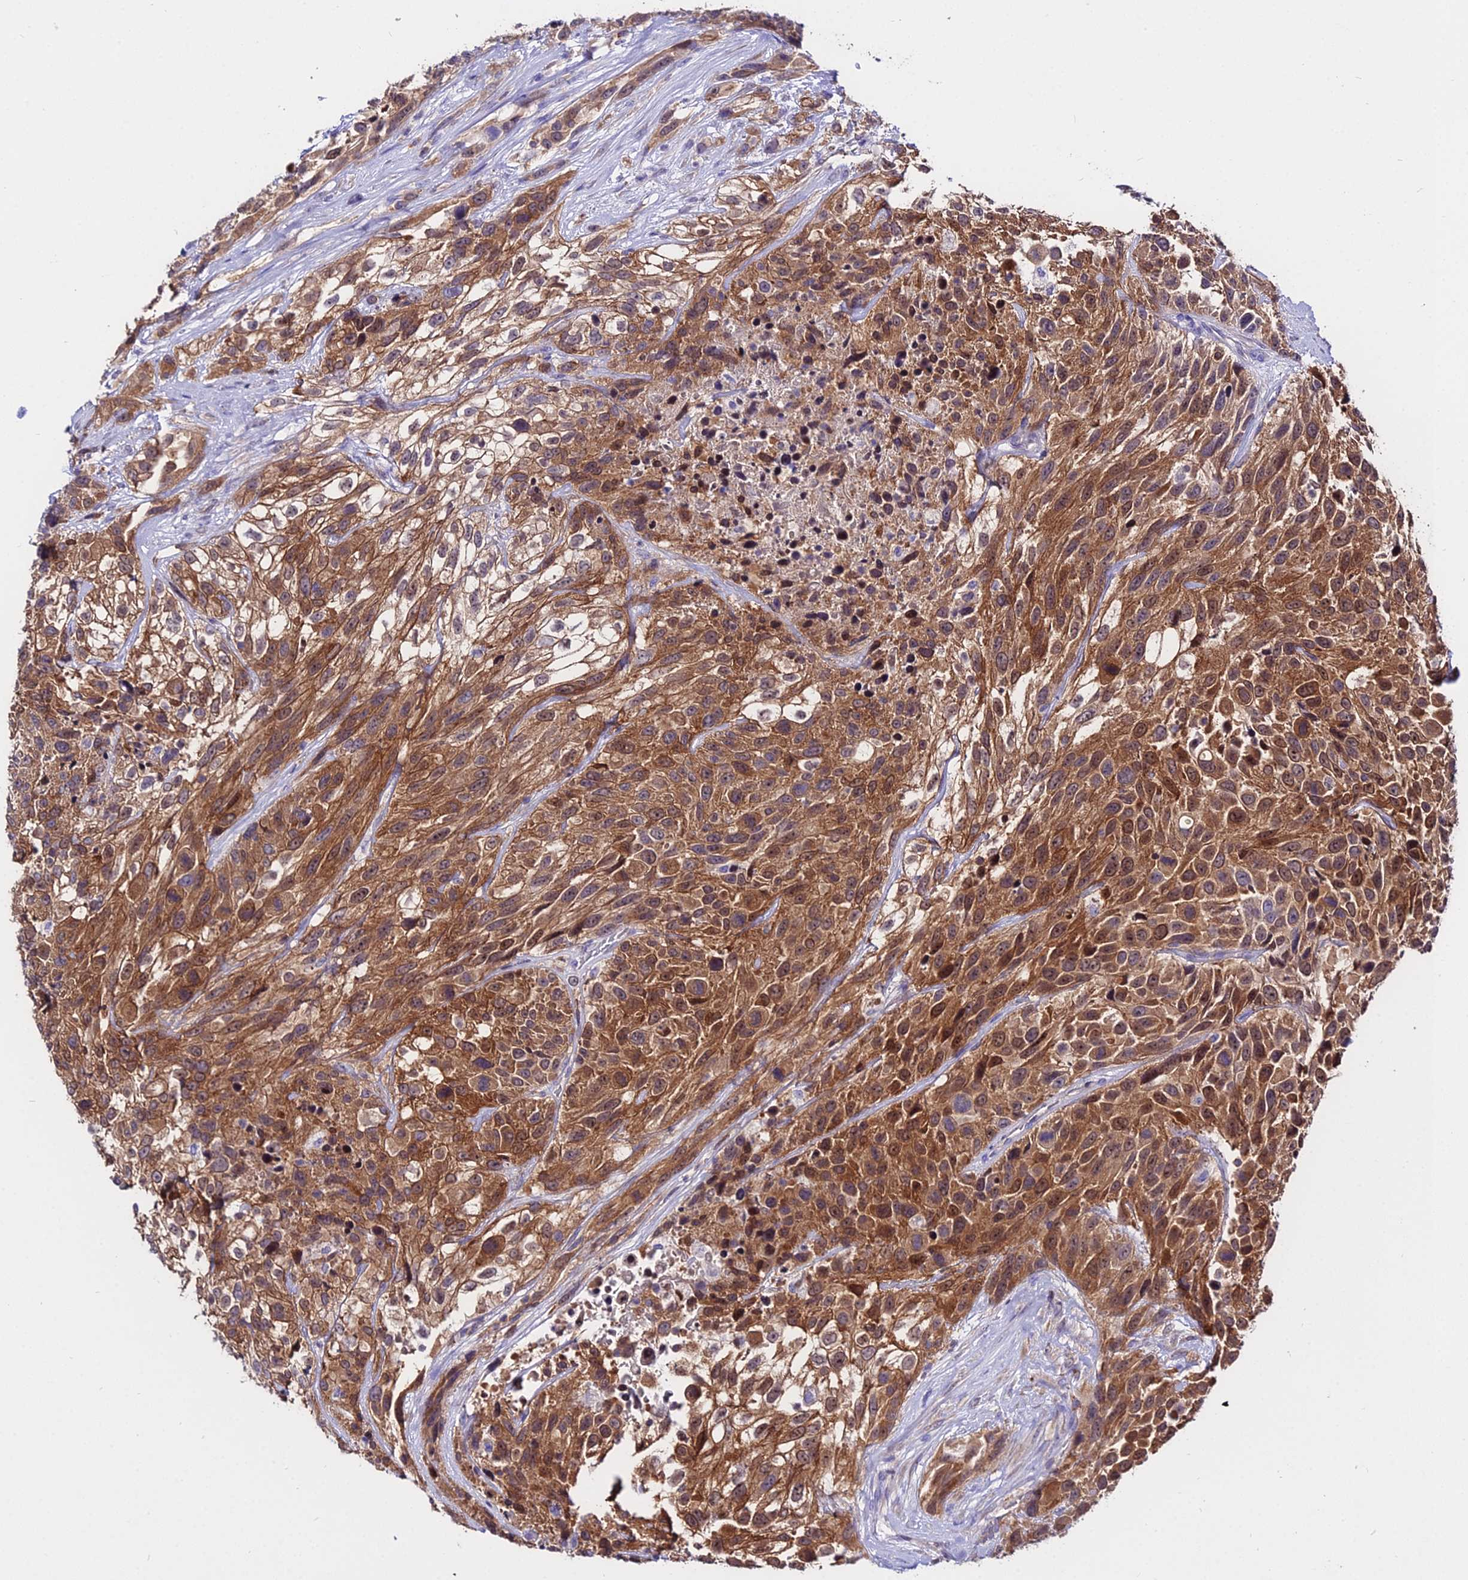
{"staining": {"intensity": "moderate", "quantity": ">75%", "location": "cytoplasmic/membranous"}, "tissue": "urothelial cancer", "cell_type": "Tumor cells", "image_type": "cancer", "snomed": [{"axis": "morphology", "description": "Urothelial carcinoma, High grade"}, {"axis": "topography", "description": "Urinary bladder"}], "caption": "A photomicrograph of urothelial cancer stained for a protein shows moderate cytoplasmic/membranous brown staining in tumor cells.", "gene": "S100A16", "patient": {"sex": "female", "age": 70}}